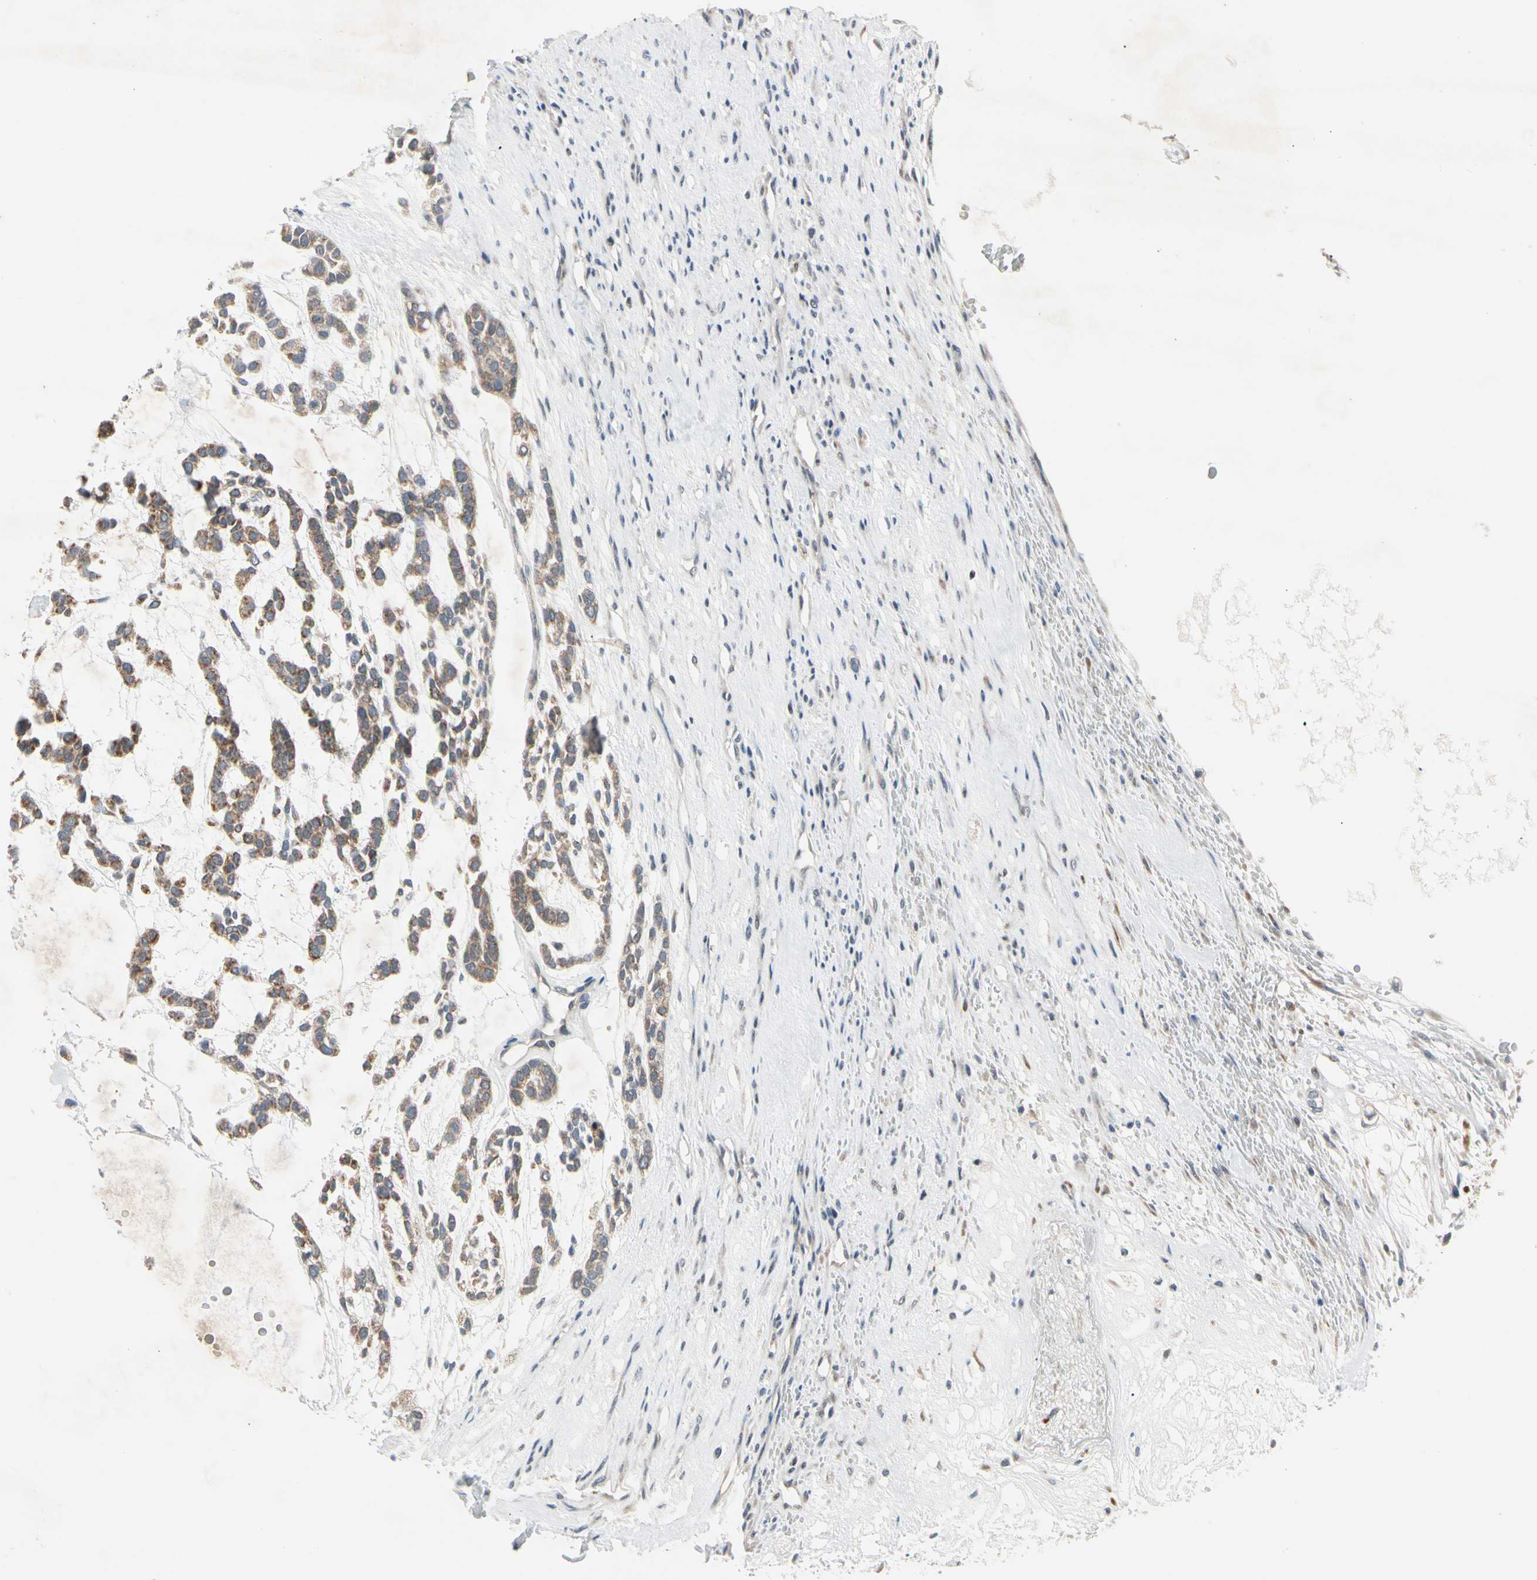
{"staining": {"intensity": "moderate", "quantity": ">75%", "location": "cytoplasmic/membranous"}, "tissue": "head and neck cancer", "cell_type": "Tumor cells", "image_type": "cancer", "snomed": [{"axis": "morphology", "description": "Adenocarcinoma, NOS"}, {"axis": "morphology", "description": "Adenoma, NOS"}, {"axis": "topography", "description": "Head-Neck"}], "caption": "This micrograph shows immunohistochemistry staining of head and neck cancer (adenocarcinoma), with medium moderate cytoplasmic/membranous expression in about >75% of tumor cells.", "gene": "MARK1", "patient": {"sex": "female", "age": 55}}